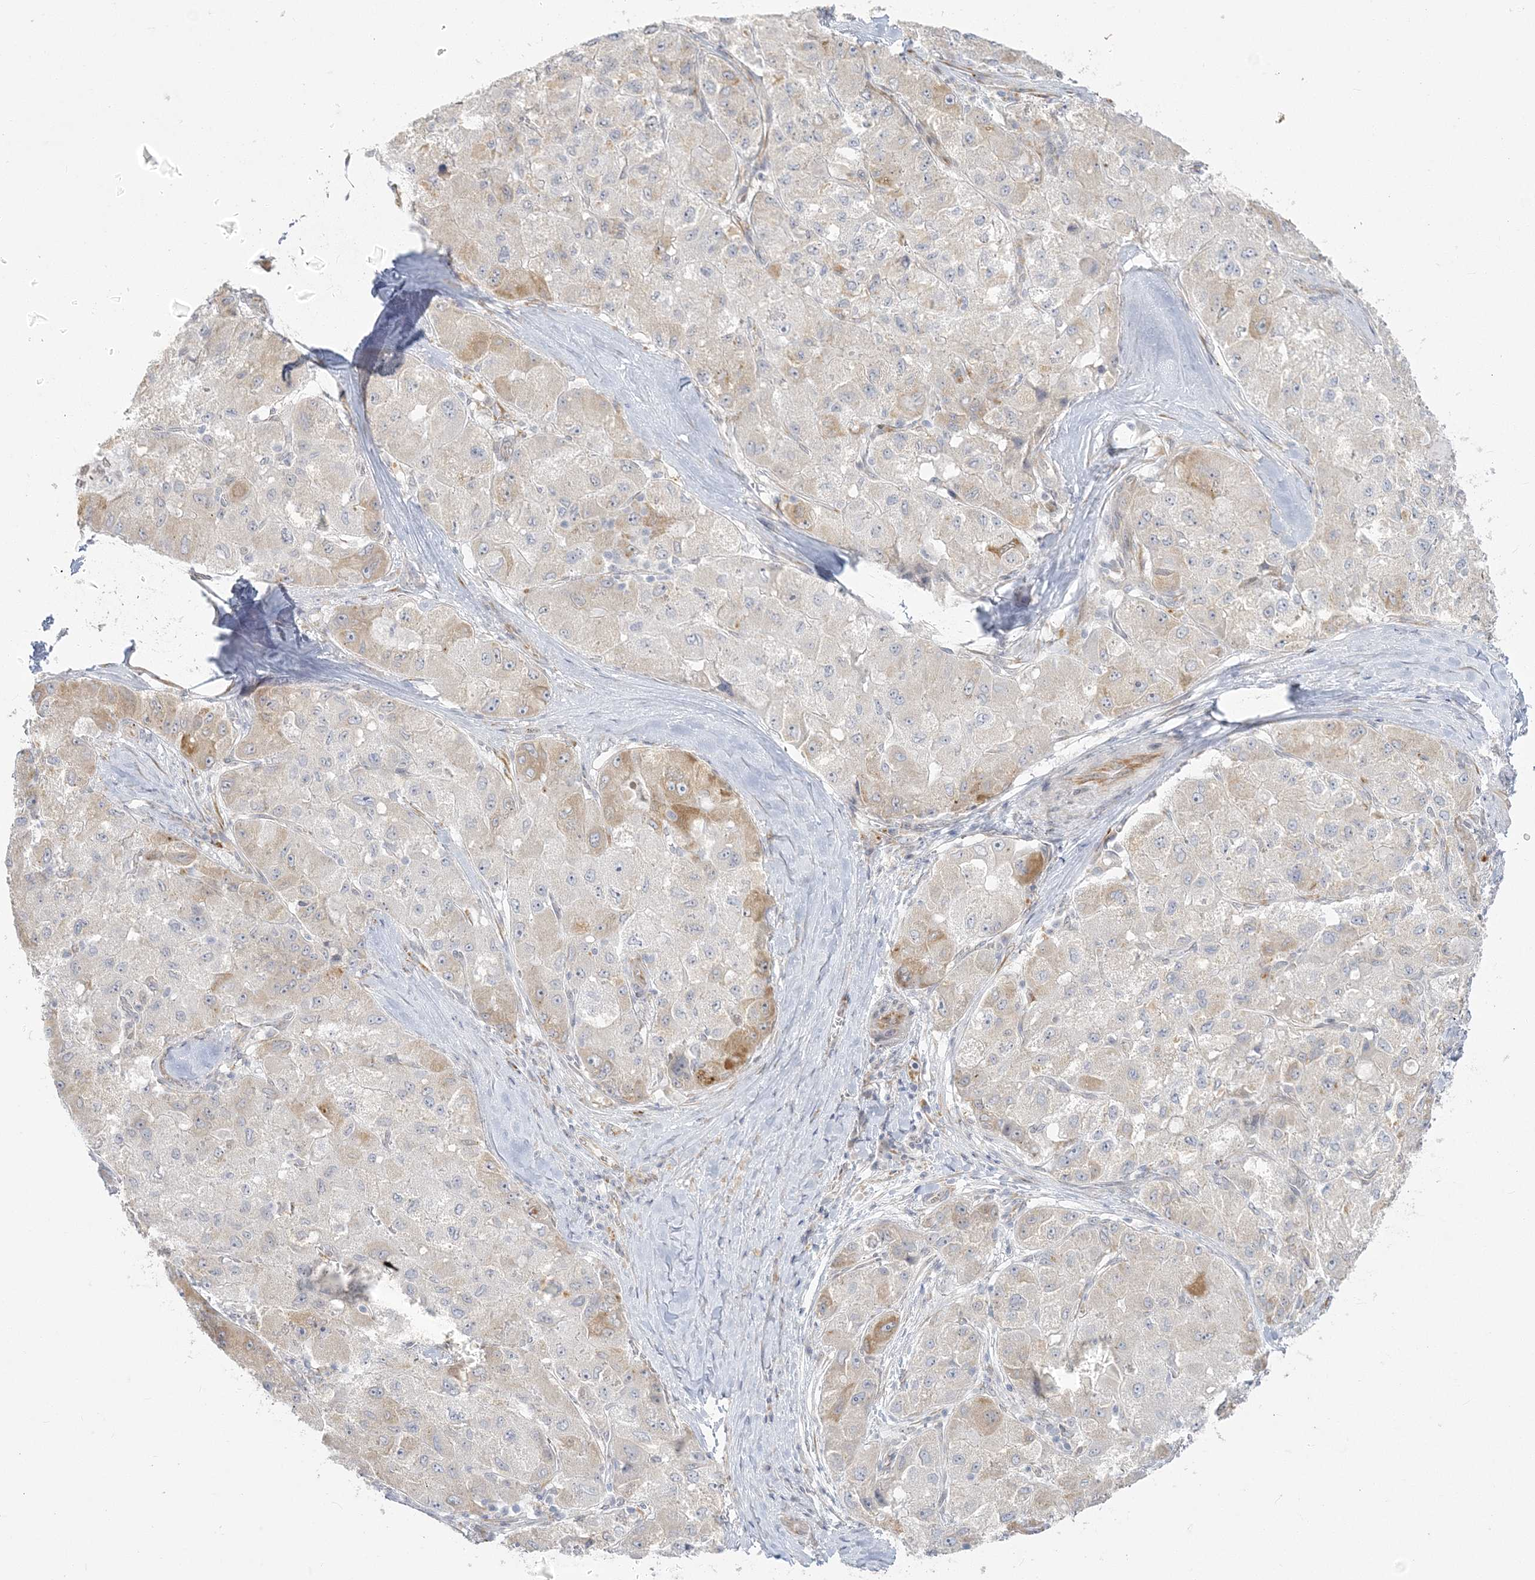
{"staining": {"intensity": "weak", "quantity": "<25%", "location": "cytoplasmic/membranous"}, "tissue": "liver cancer", "cell_type": "Tumor cells", "image_type": "cancer", "snomed": [{"axis": "morphology", "description": "Carcinoma, Hepatocellular, NOS"}, {"axis": "topography", "description": "Liver"}], "caption": "Immunohistochemistry (IHC) of liver hepatocellular carcinoma reveals no staining in tumor cells.", "gene": "ZC3H6", "patient": {"sex": "male", "age": 80}}